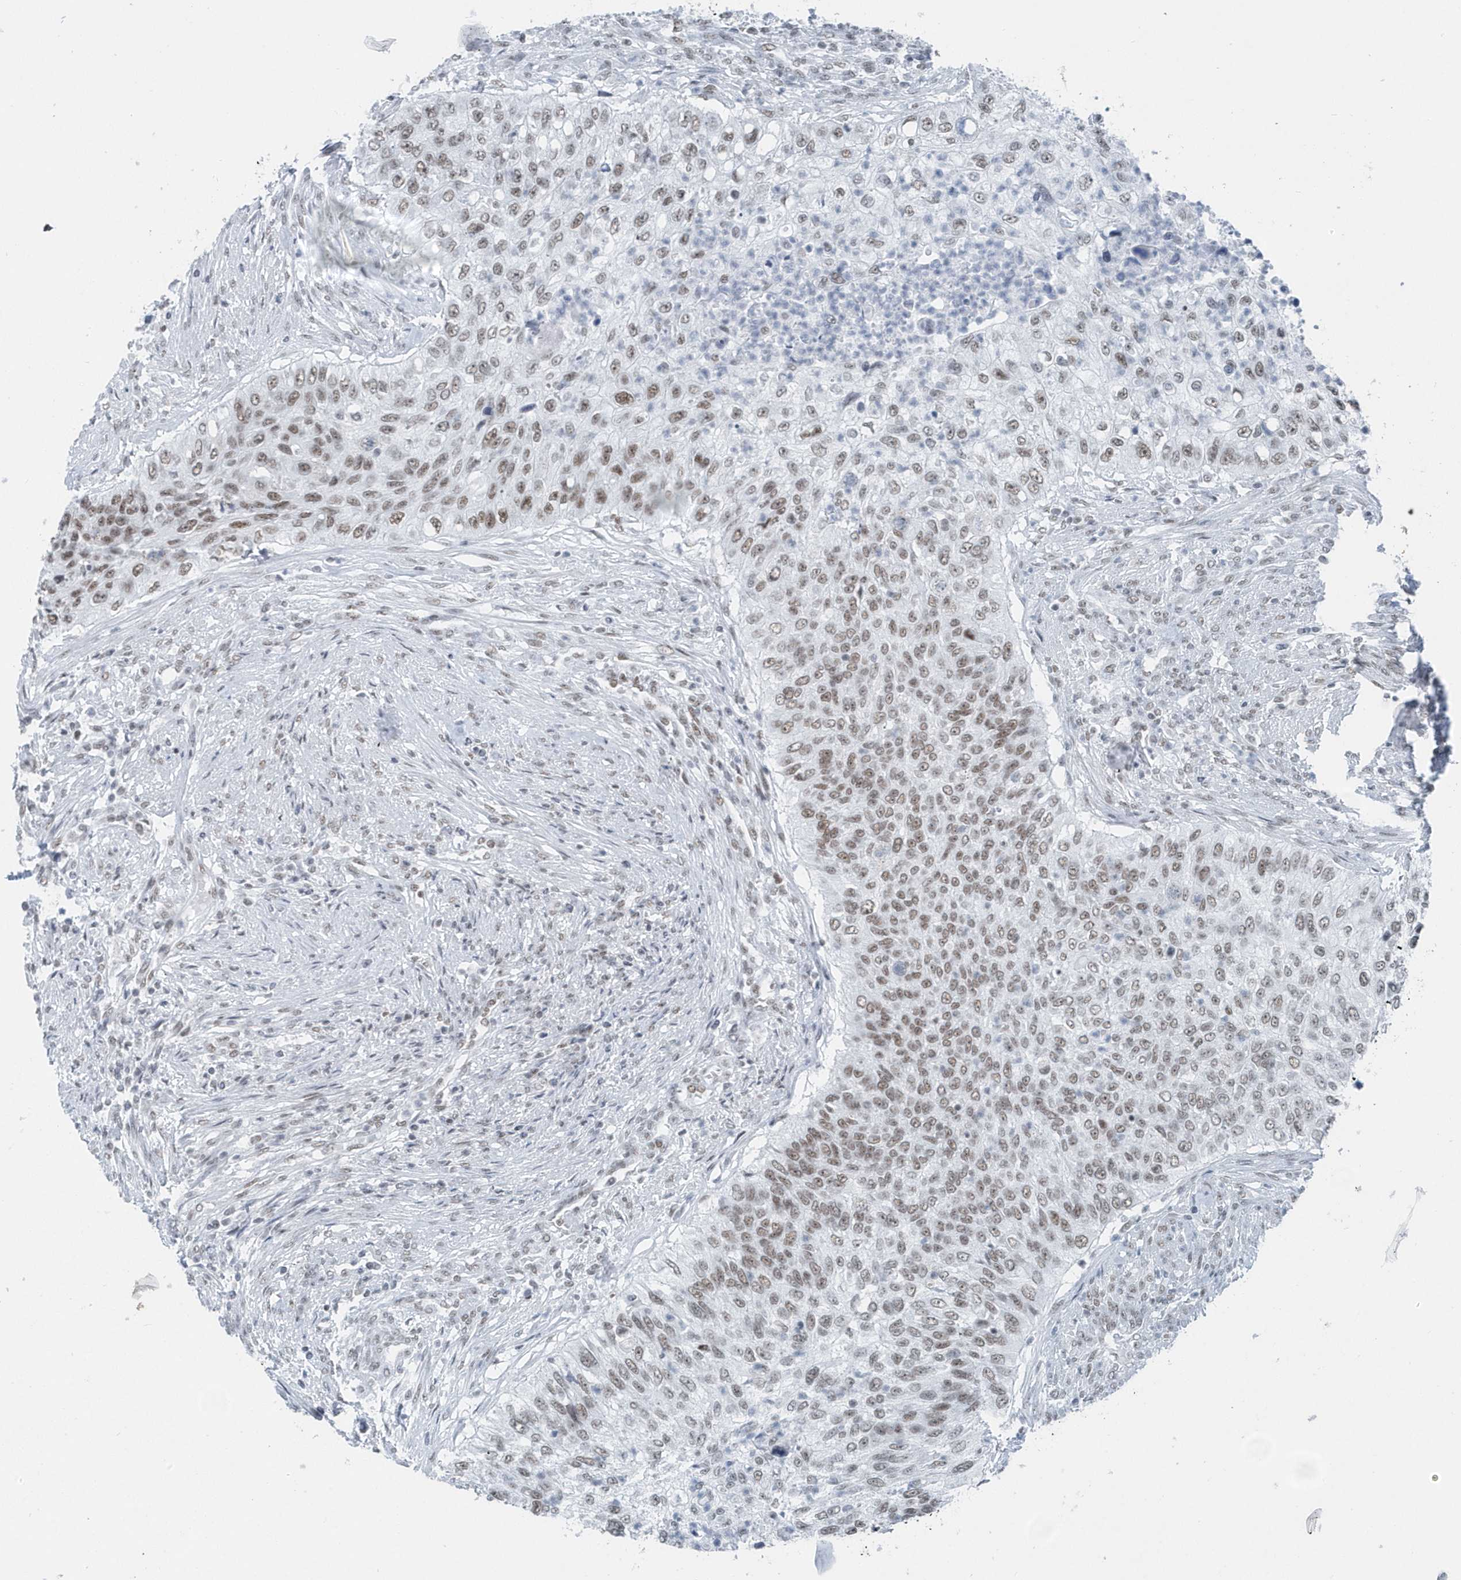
{"staining": {"intensity": "moderate", "quantity": ">75%", "location": "nuclear"}, "tissue": "urothelial cancer", "cell_type": "Tumor cells", "image_type": "cancer", "snomed": [{"axis": "morphology", "description": "Urothelial carcinoma, High grade"}, {"axis": "topography", "description": "Urinary bladder"}], "caption": "There is medium levels of moderate nuclear positivity in tumor cells of urothelial cancer, as demonstrated by immunohistochemical staining (brown color).", "gene": "FIP1L1", "patient": {"sex": "female", "age": 60}}